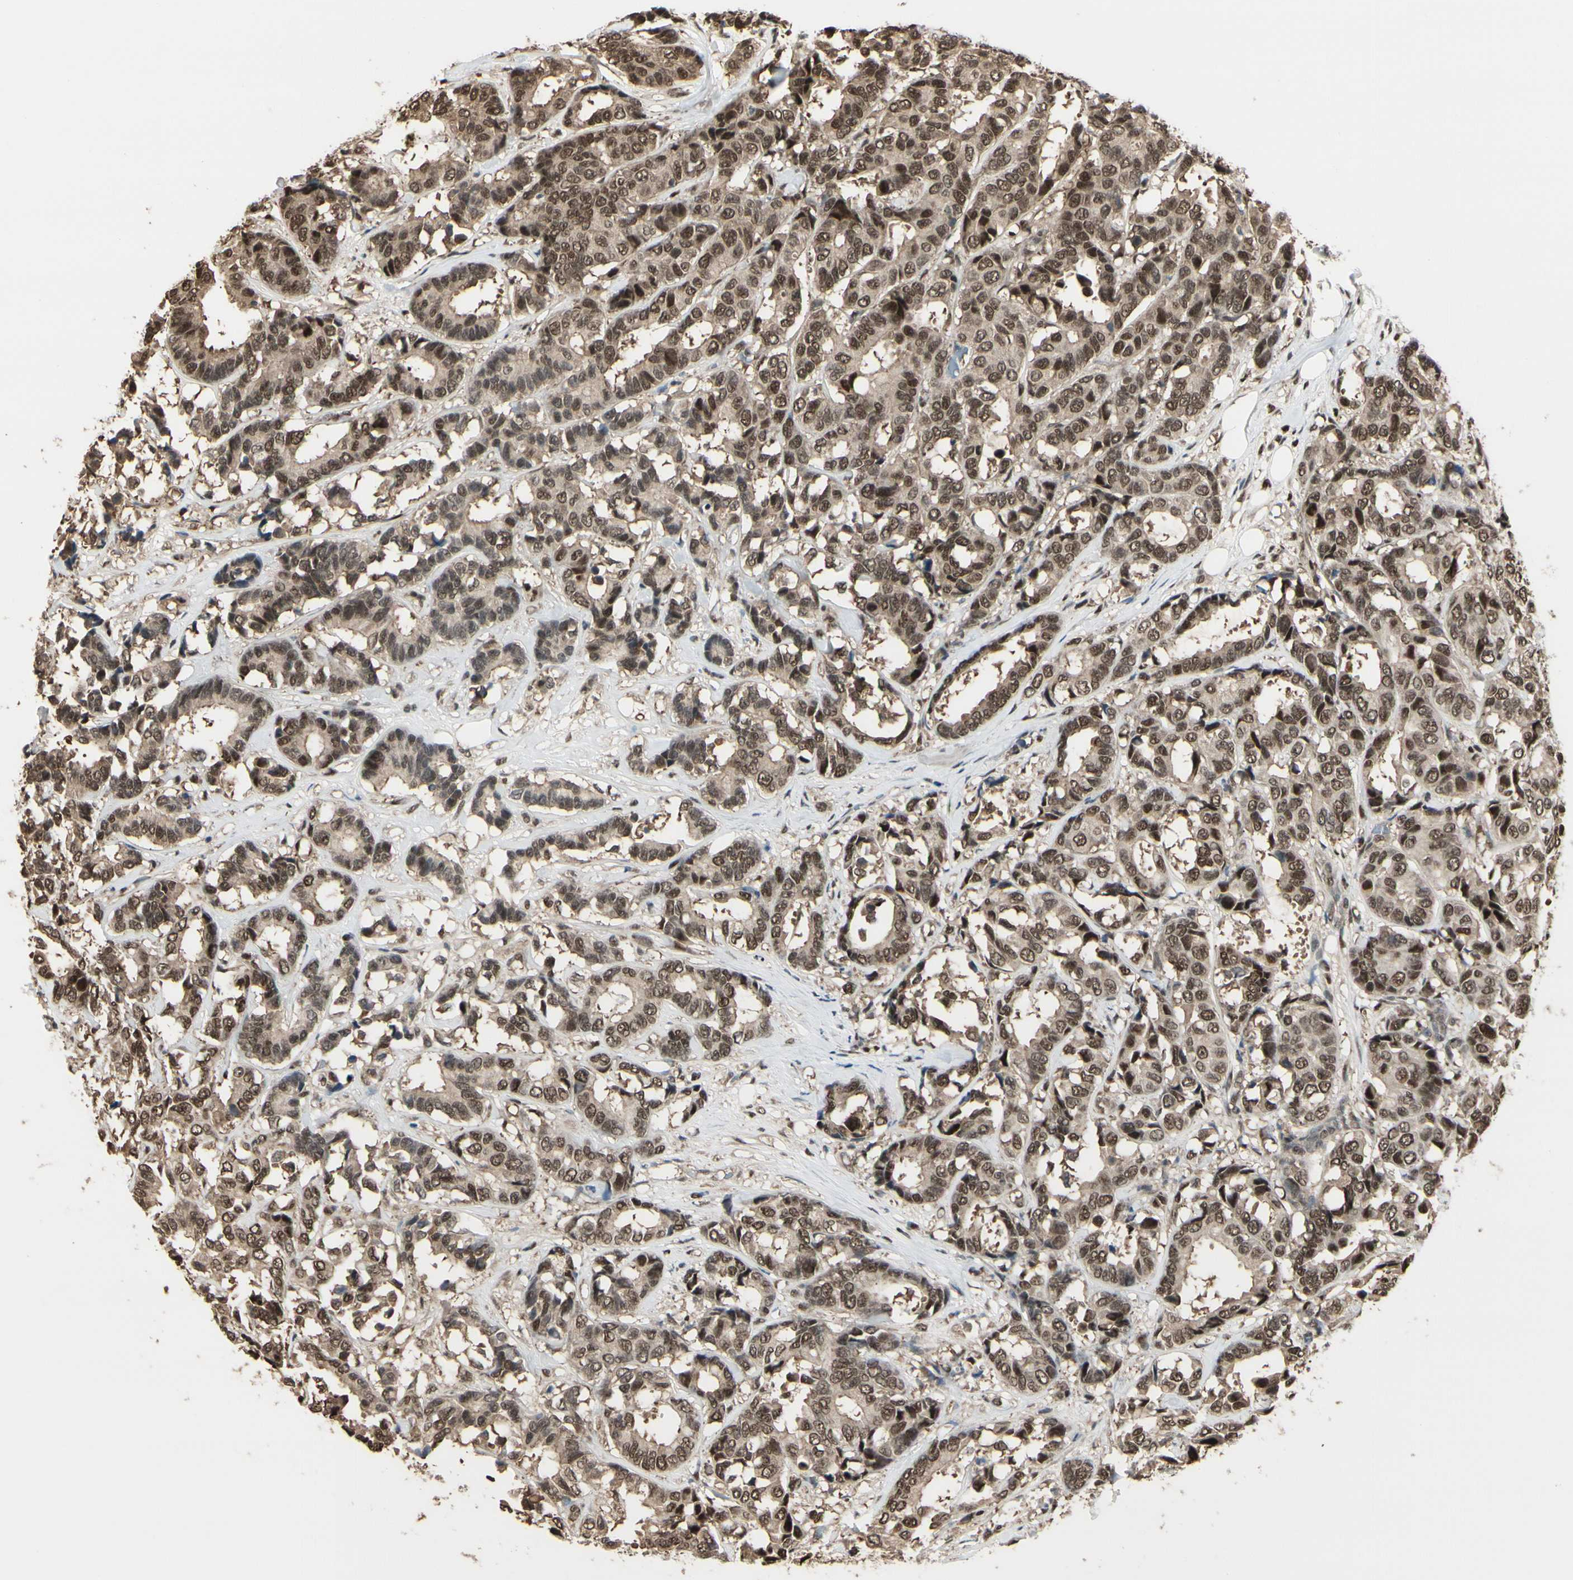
{"staining": {"intensity": "moderate", "quantity": ">75%", "location": "cytoplasmic/membranous,nuclear"}, "tissue": "breast cancer", "cell_type": "Tumor cells", "image_type": "cancer", "snomed": [{"axis": "morphology", "description": "Duct carcinoma"}, {"axis": "topography", "description": "Breast"}], "caption": "Protein expression analysis of human breast cancer reveals moderate cytoplasmic/membranous and nuclear positivity in approximately >75% of tumor cells.", "gene": "HSF1", "patient": {"sex": "female", "age": 87}}